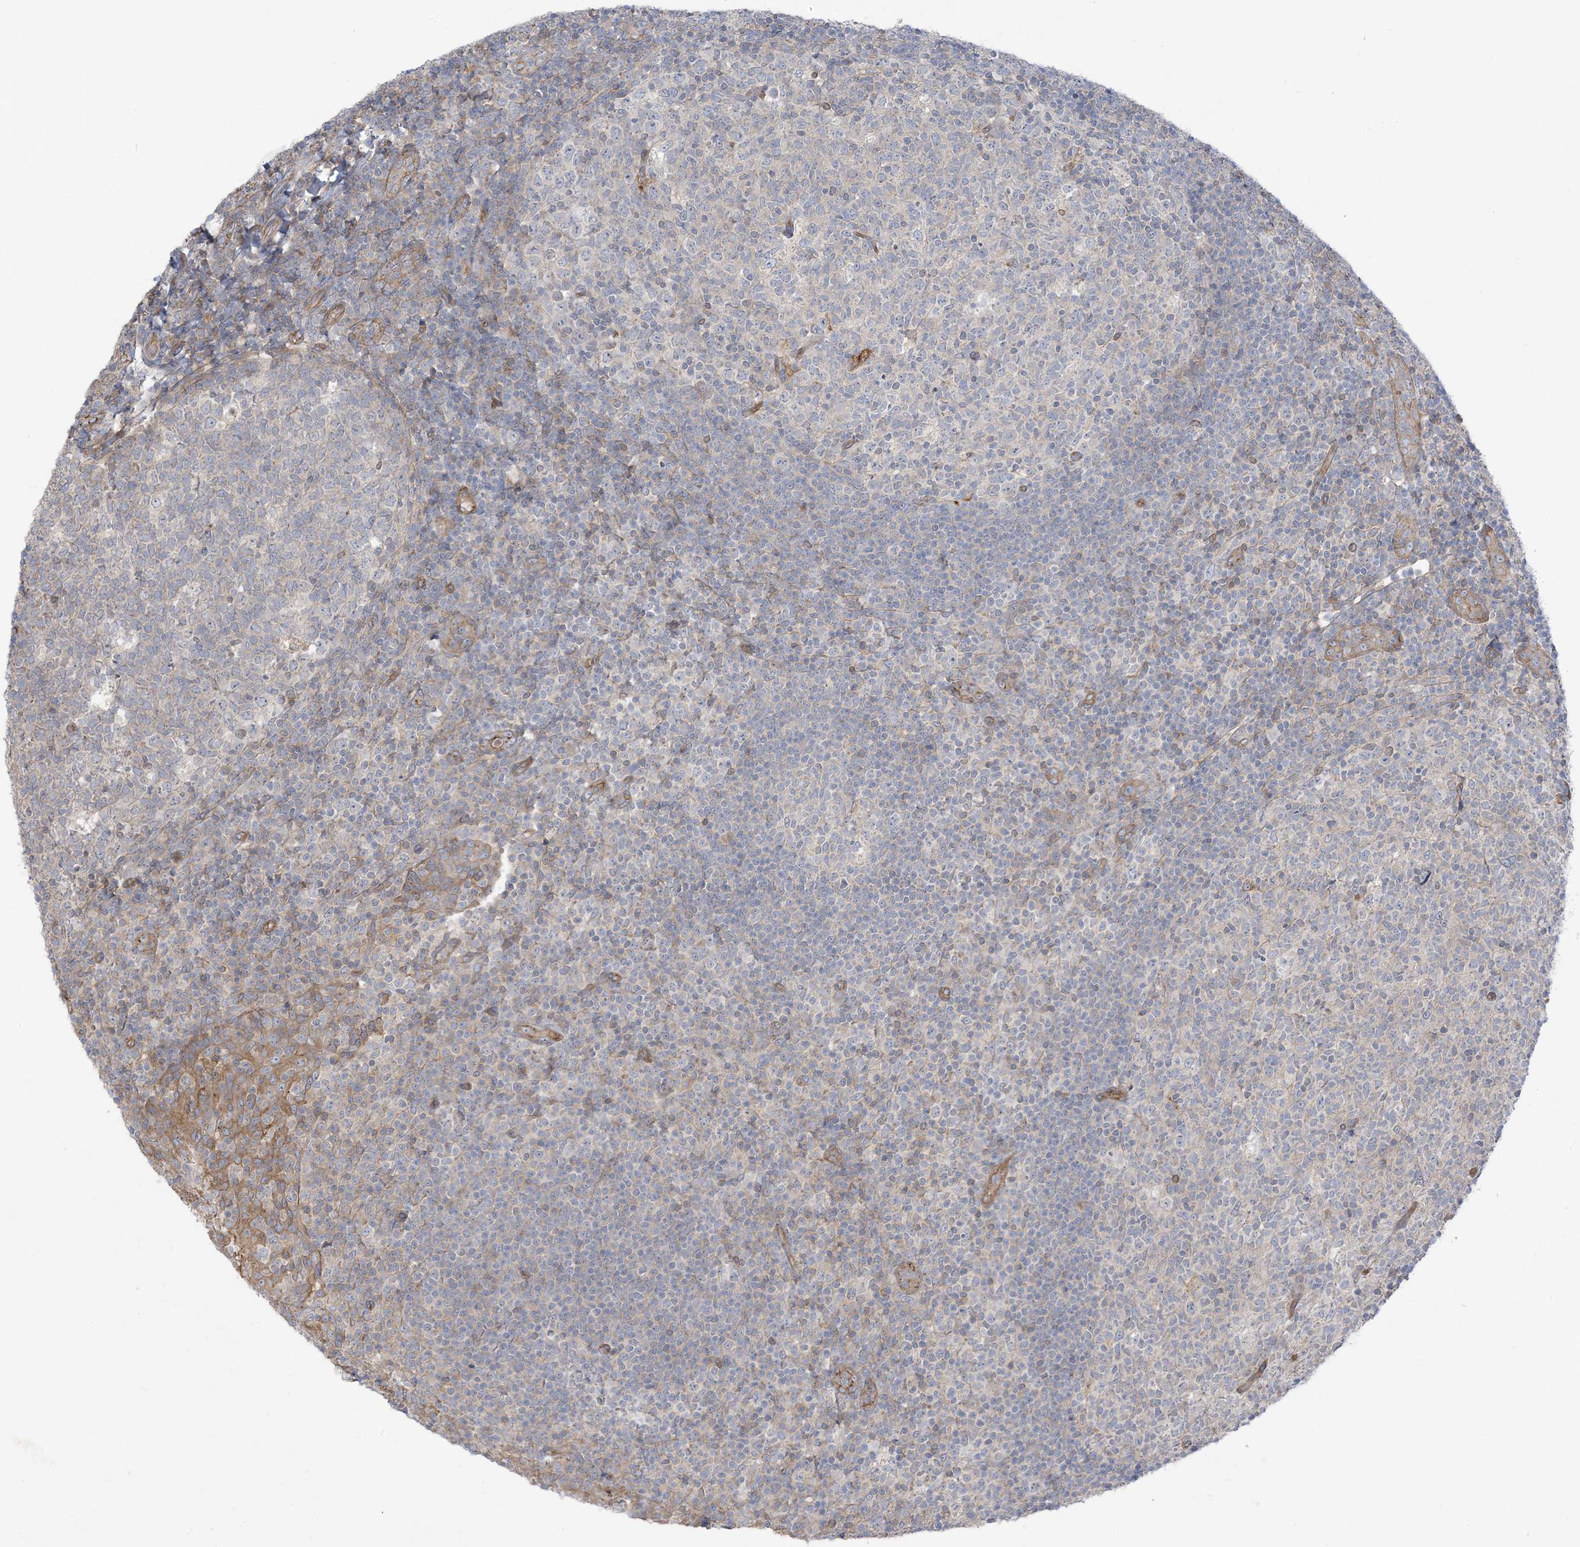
{"staining": {"intensity": "moderate", "quantity": "<25%", "location": "cytoplasmic/membranous"}, "tissue": "tonsil", "cell_type": "Germinal center cells", "image_type": "normal", "snomed": [{"axis": "morphology", "description": "Normal tissue, NOS"}, {"axis": "topography", "description": "Tonsil"}], "caption": "About <25% of germinal center cells in unremarkable human tonsil show moderate cytoplasmic/membranous protein expression as visualized by brown immunohistochemical staining.", "gene": "ICMT", "patient": {"sex": "female", "age": 19}}